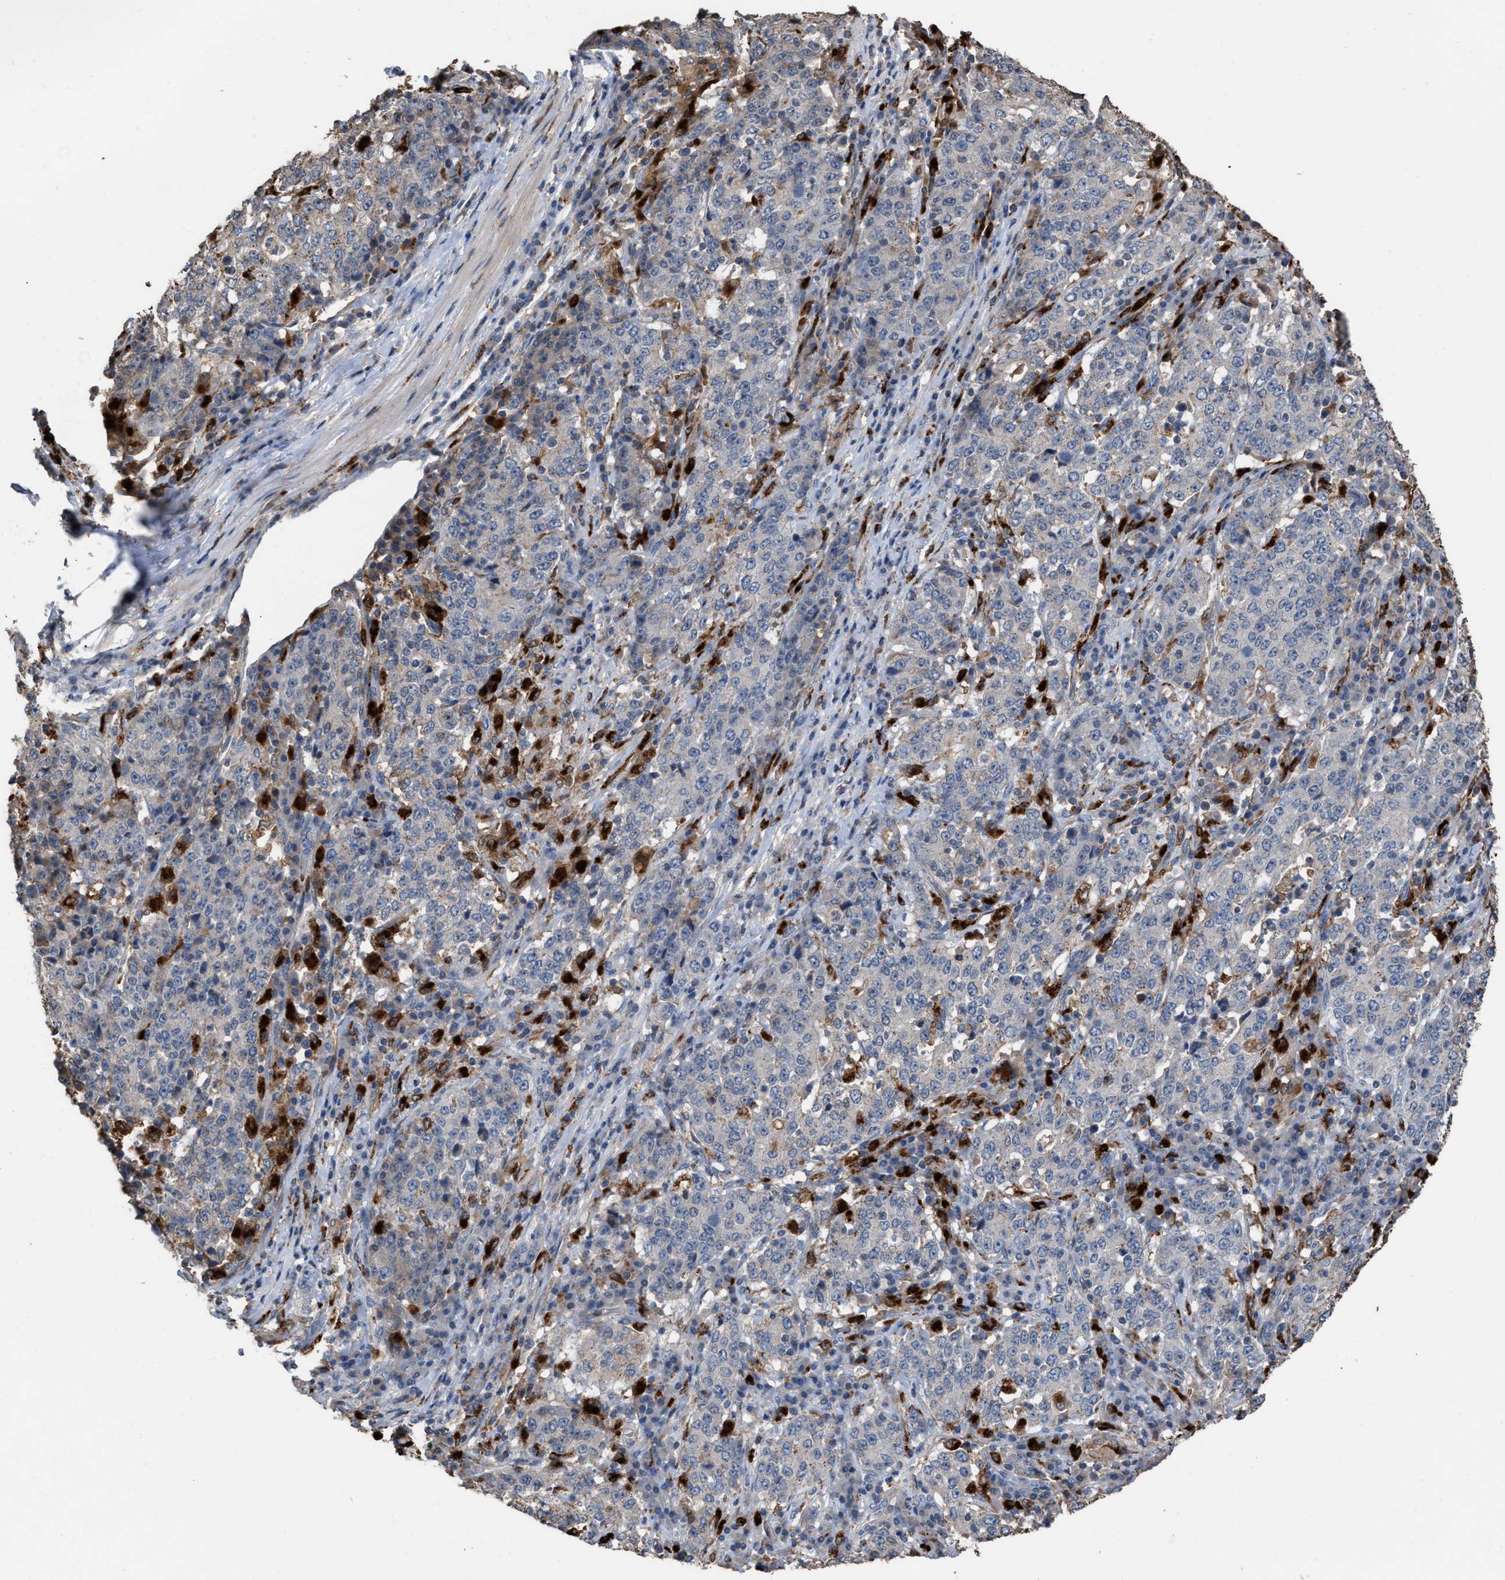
{"staining": {"intensity": "negative", "quantity": "none", "location": "none"}, "tissue": "stomach cancer", "cell_type": "Tumor cells", "image_type": "cancer", "snomed": [{"axis": "morphology", "description": "Adenocarcinoma, NOS"}, {"axis": "topography", "description": "Stomach"}], "caption": "Tumor cells show no significant positivity in stomach cancer.", "gene": "ELMO3", "patient": {"sex": "male", "age": 59}}